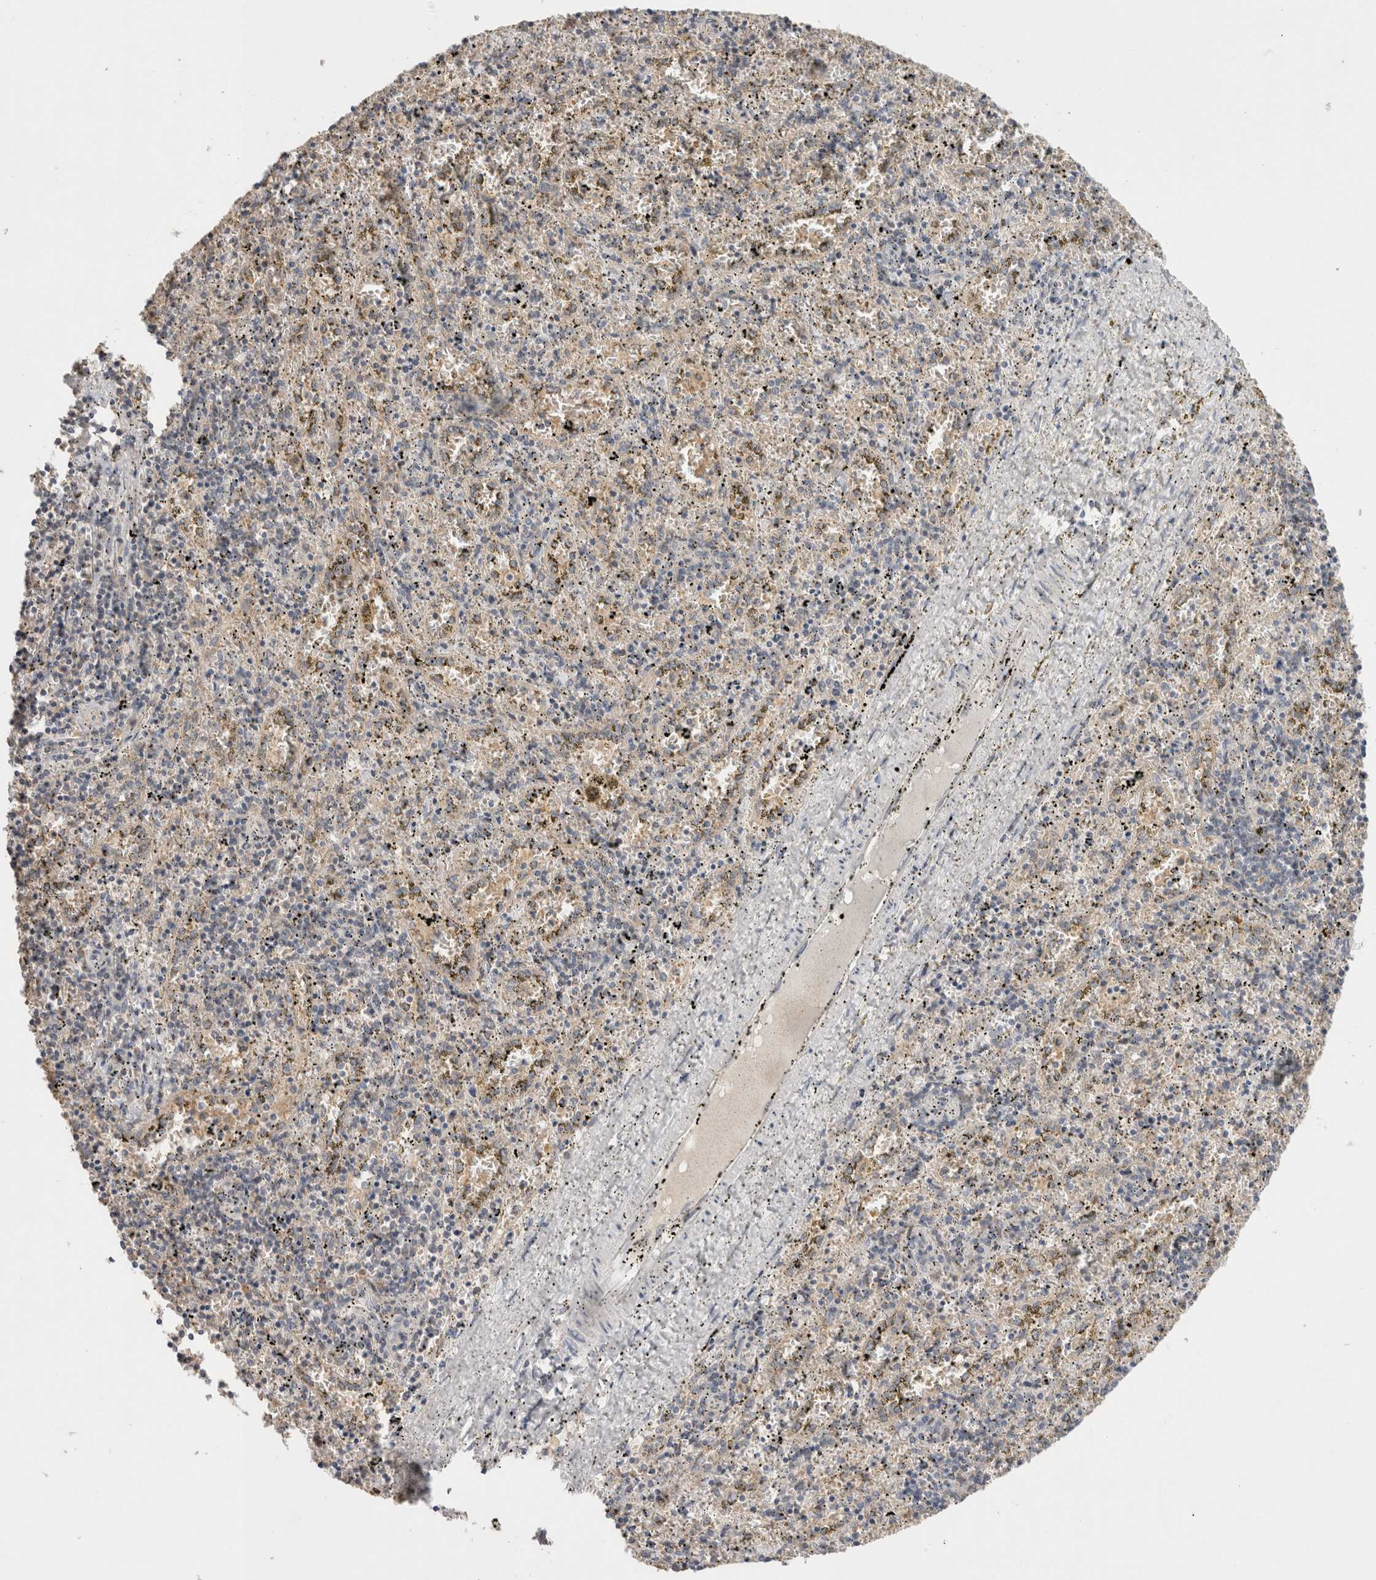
{"staining": {"intensity": "weak", "quantity": "25%-75%", "location": "cytoplasmic/membranous"}, "tissue": "spleen", "cell_type": "Cells in red pulp", "image_type": "normal", "snomed": [{"axis": "morphology", "description": "Normal tissue, NOS"}, {"axis": "topography", "description": "Spleen"}], "caption": "Immunohistochemical staining of normal spleen exhibits weak cytoplasmic/membranous protein positivity in about 25%-75% of cells in red pulp. (brown staining indicates protein expression, while blue staining denotes nuclei).", "gene": "NDOR1", "patient": {"sex": "male", "age": 11}}